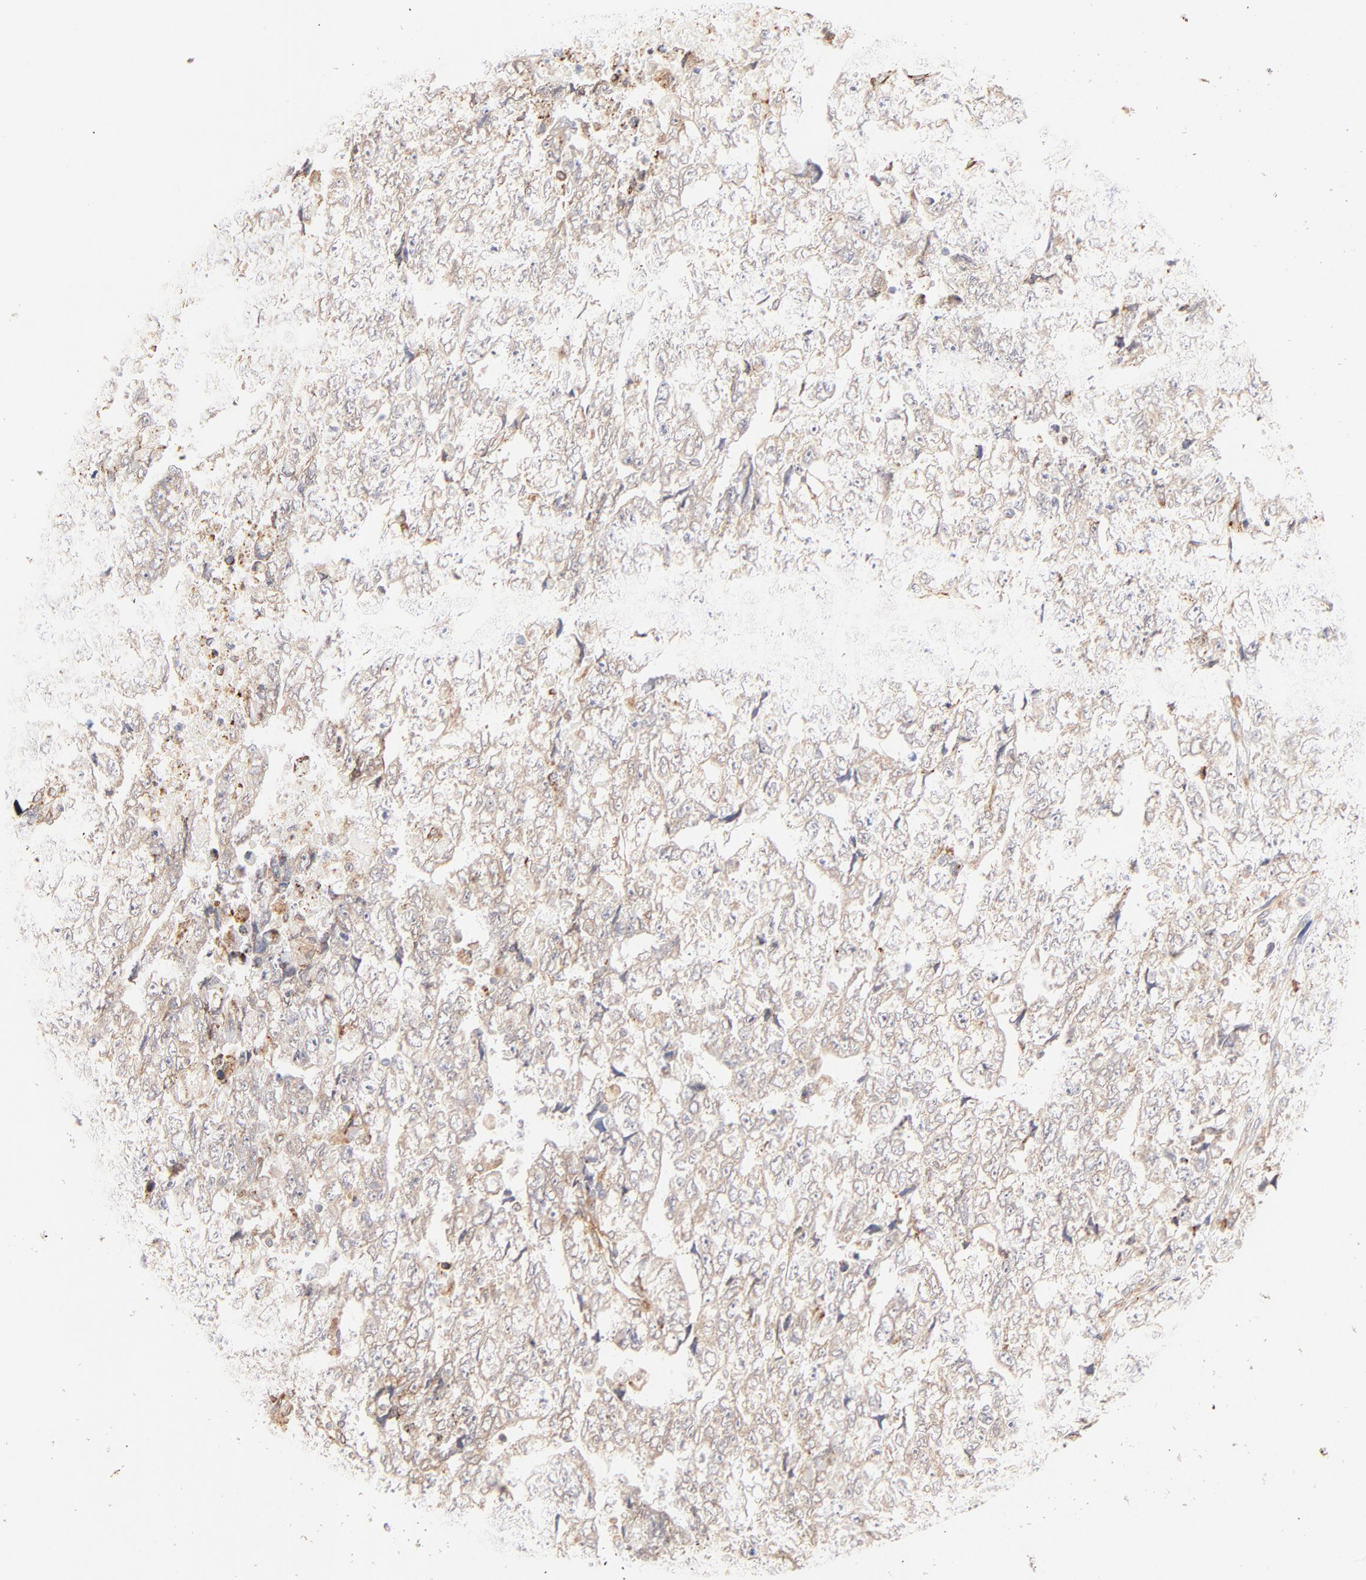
{"staining": {"intensity": "weak", "quantity": ">75%", "location": "cytoplasmic/membranous"}, "tissue": "testis cancer", "cell_type": "Tumor cells", "image_type": "cancer", "snomed": [{"axis": "morphology", "description": "Carcinoma, Embryonal, NOS"}, {"axis": "topography", "description": "Testis"}], "caption": "IHC photomicrograph of embryonal carcinoma (testis) stained for a protein (brown), which demonstrates low levels of weak cytoplasmic/membranous positivity in approximately >75% of tumor cells.", "gene": "PARP12", "patient": {"sex": "male", "age": 36}}